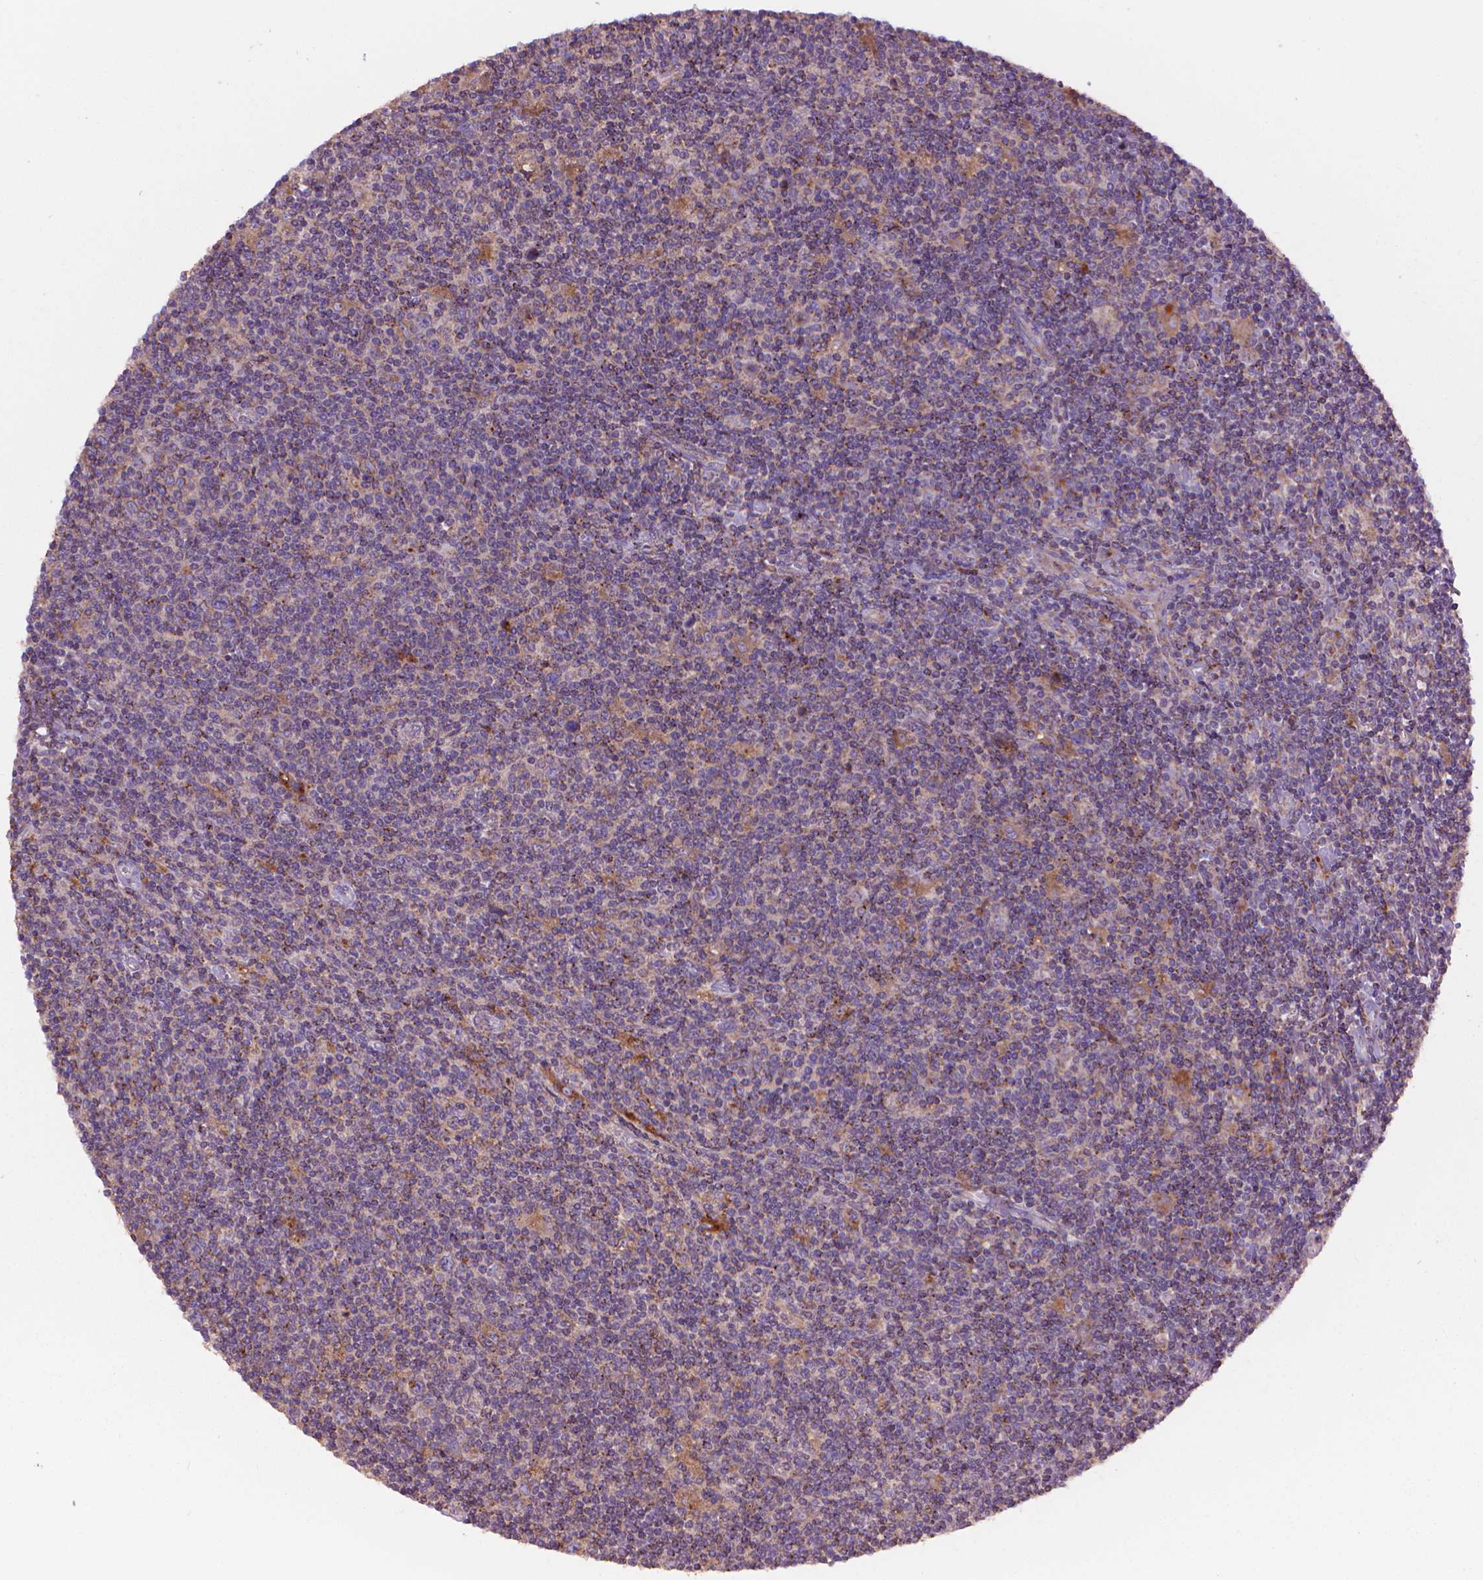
{"staining": {"intensity": "weak", "quantity": ">75%", "location": "cytoplasmic/membranous"}, "tissue": "lymphoma", "cell_type": "Tumor cells", "image_type": "cancer", "snomed": [{"axis": "morphology", "description": "Hodgkin's disease, NOS"}, {"axis": "topography", "description": "Lymph node"}], "caption": "Hodgkin's disease stained for a protein reveals weak cytoplasmic/membranous positivity in tumor cells.", "gene": "GLB1", "patient": {"sex": "male", "age": 40}}